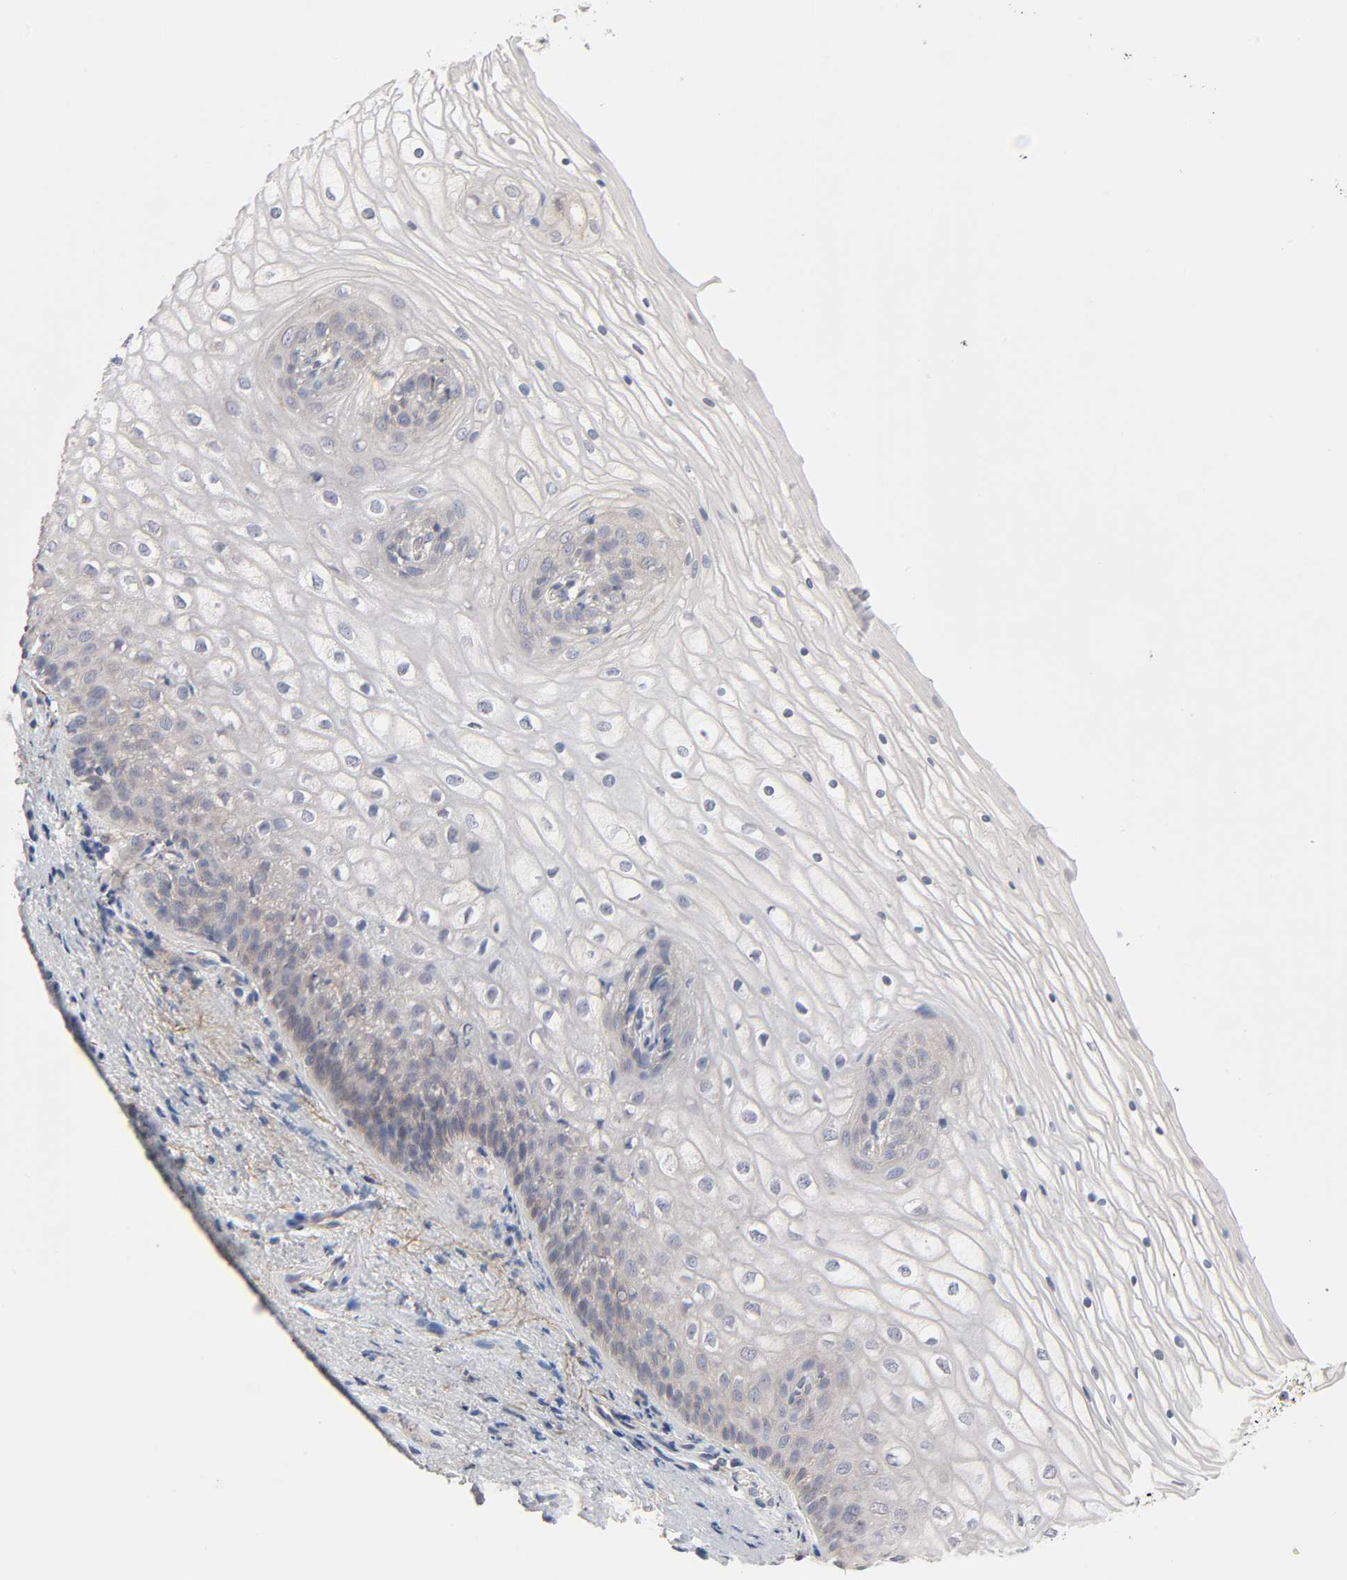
{"staining": {"intensity": "weak", "quantity": "25%-75%", "location": "cytoplasmic/membranous"}, "tissue": "vagina", "cell_type": "Squamous epithelial cells", "image_type": "normal", "snomed": [{"axis": "morphology", "description": "Normal tissue, NOS"}, {"axis": "topography", "description": "Vagina"}], "caption": "A photomicrograph showing weak cytoplasmic/membranous staining in about 25%-75% of squamous epithelial cells in benign vagina, as visualized by brown immunohistochemical staining.", "gene": "IL4R", "patient": {"sex": "female", "age": 34}}